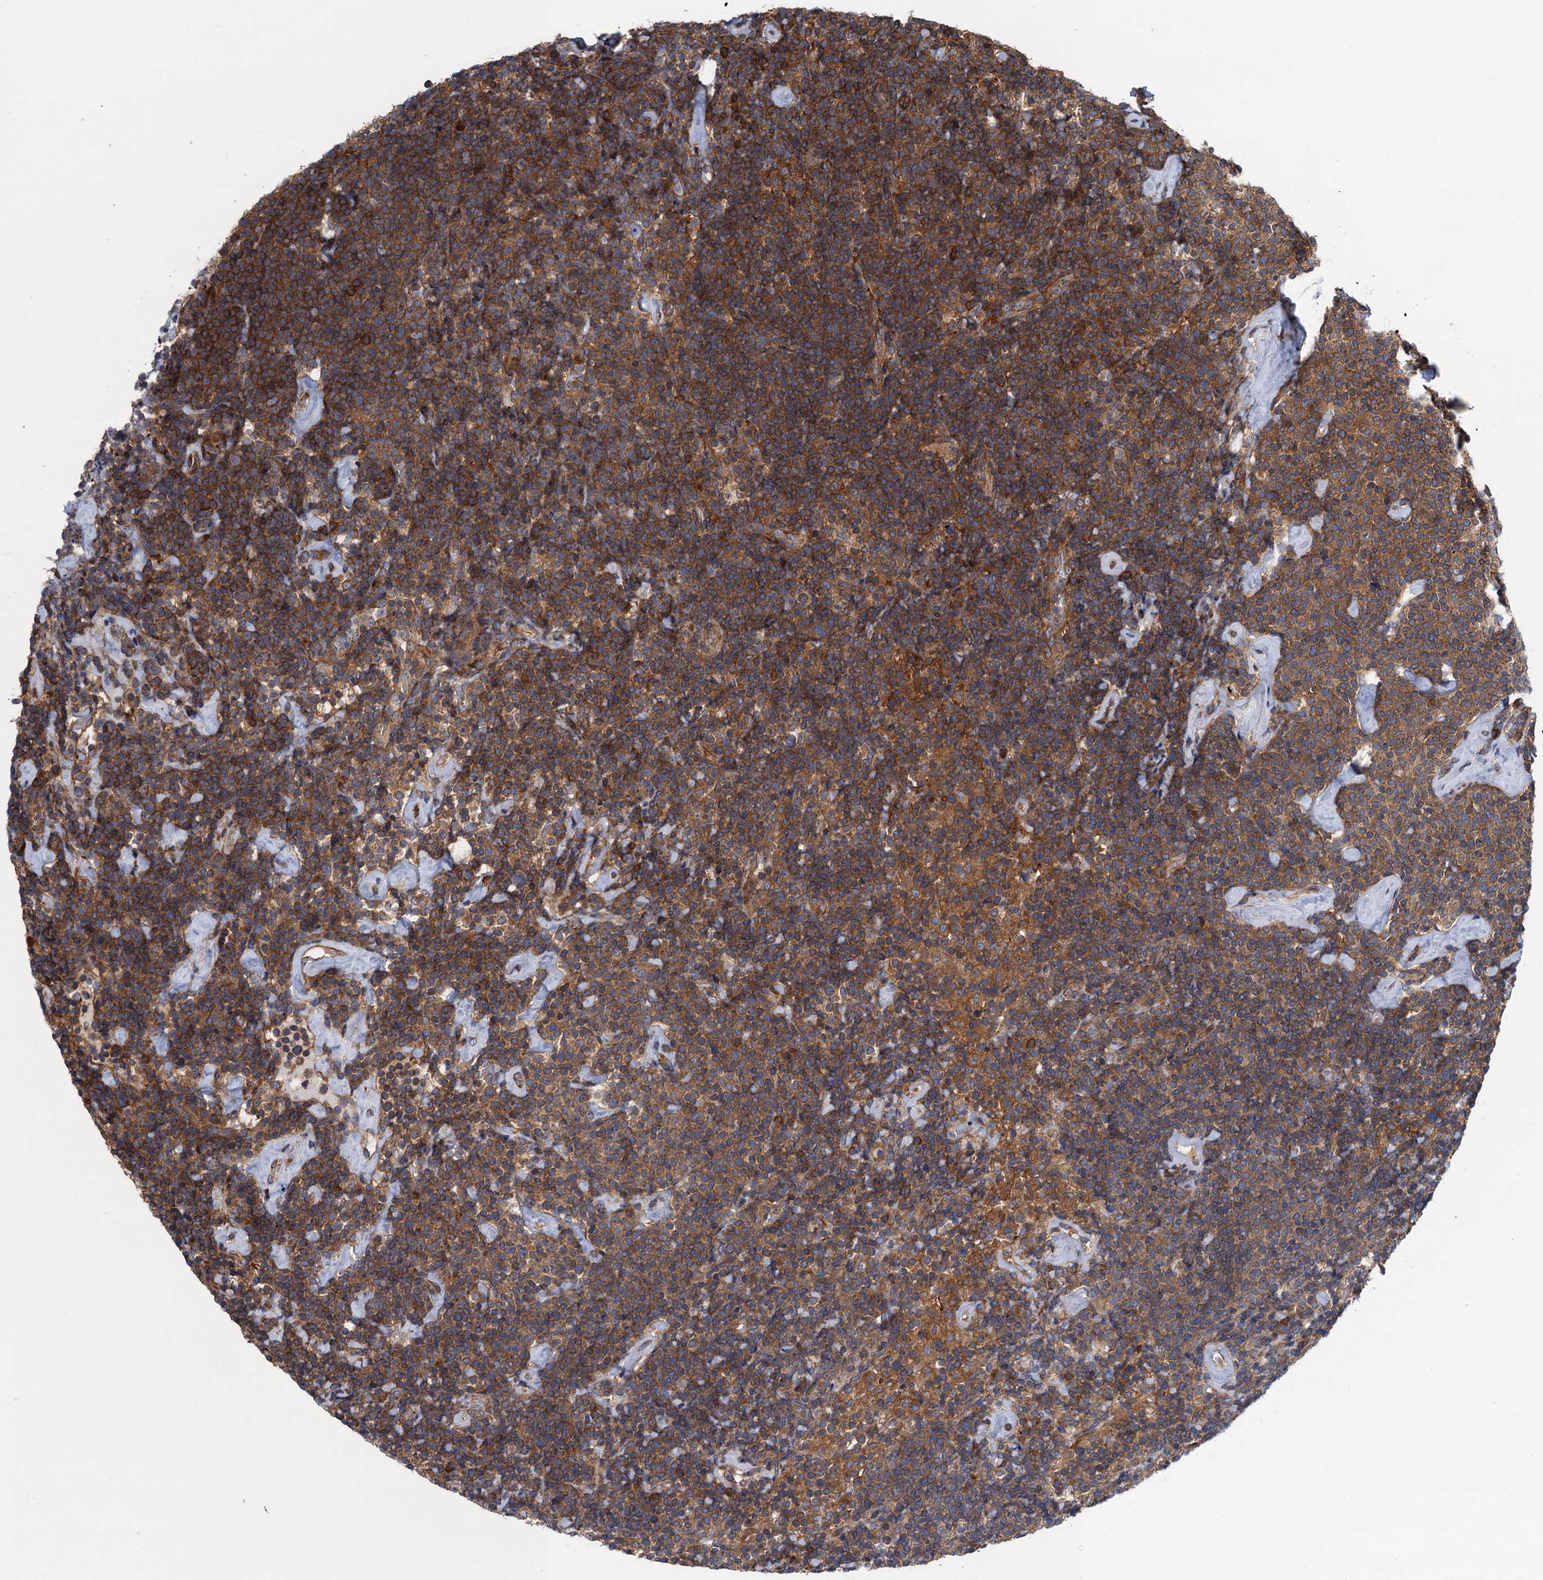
{"staining": {"intensity": "strong", "quantity": ">75%", "location": "cytoplasmic/membranous"}, "tissue": "lymphoma", "cell_type": "Tumor cells", "image_type": "cancer", "snomed": [{"axis": "morphology", "description": "Malignant lymphoma, non-Hodgkin's type, High grade"}, {"axis": "topography", "description": "Lymph node"}], "caption": "Human malignant lymphoma, non-Hodgkin's type (high-grade) stained with a brown dye shows strong cytoplasmic/membranous positive staining in about >75% of tumor cells.", "gene": "MDM1", "patient": {"sex": "male", "age": 61}}